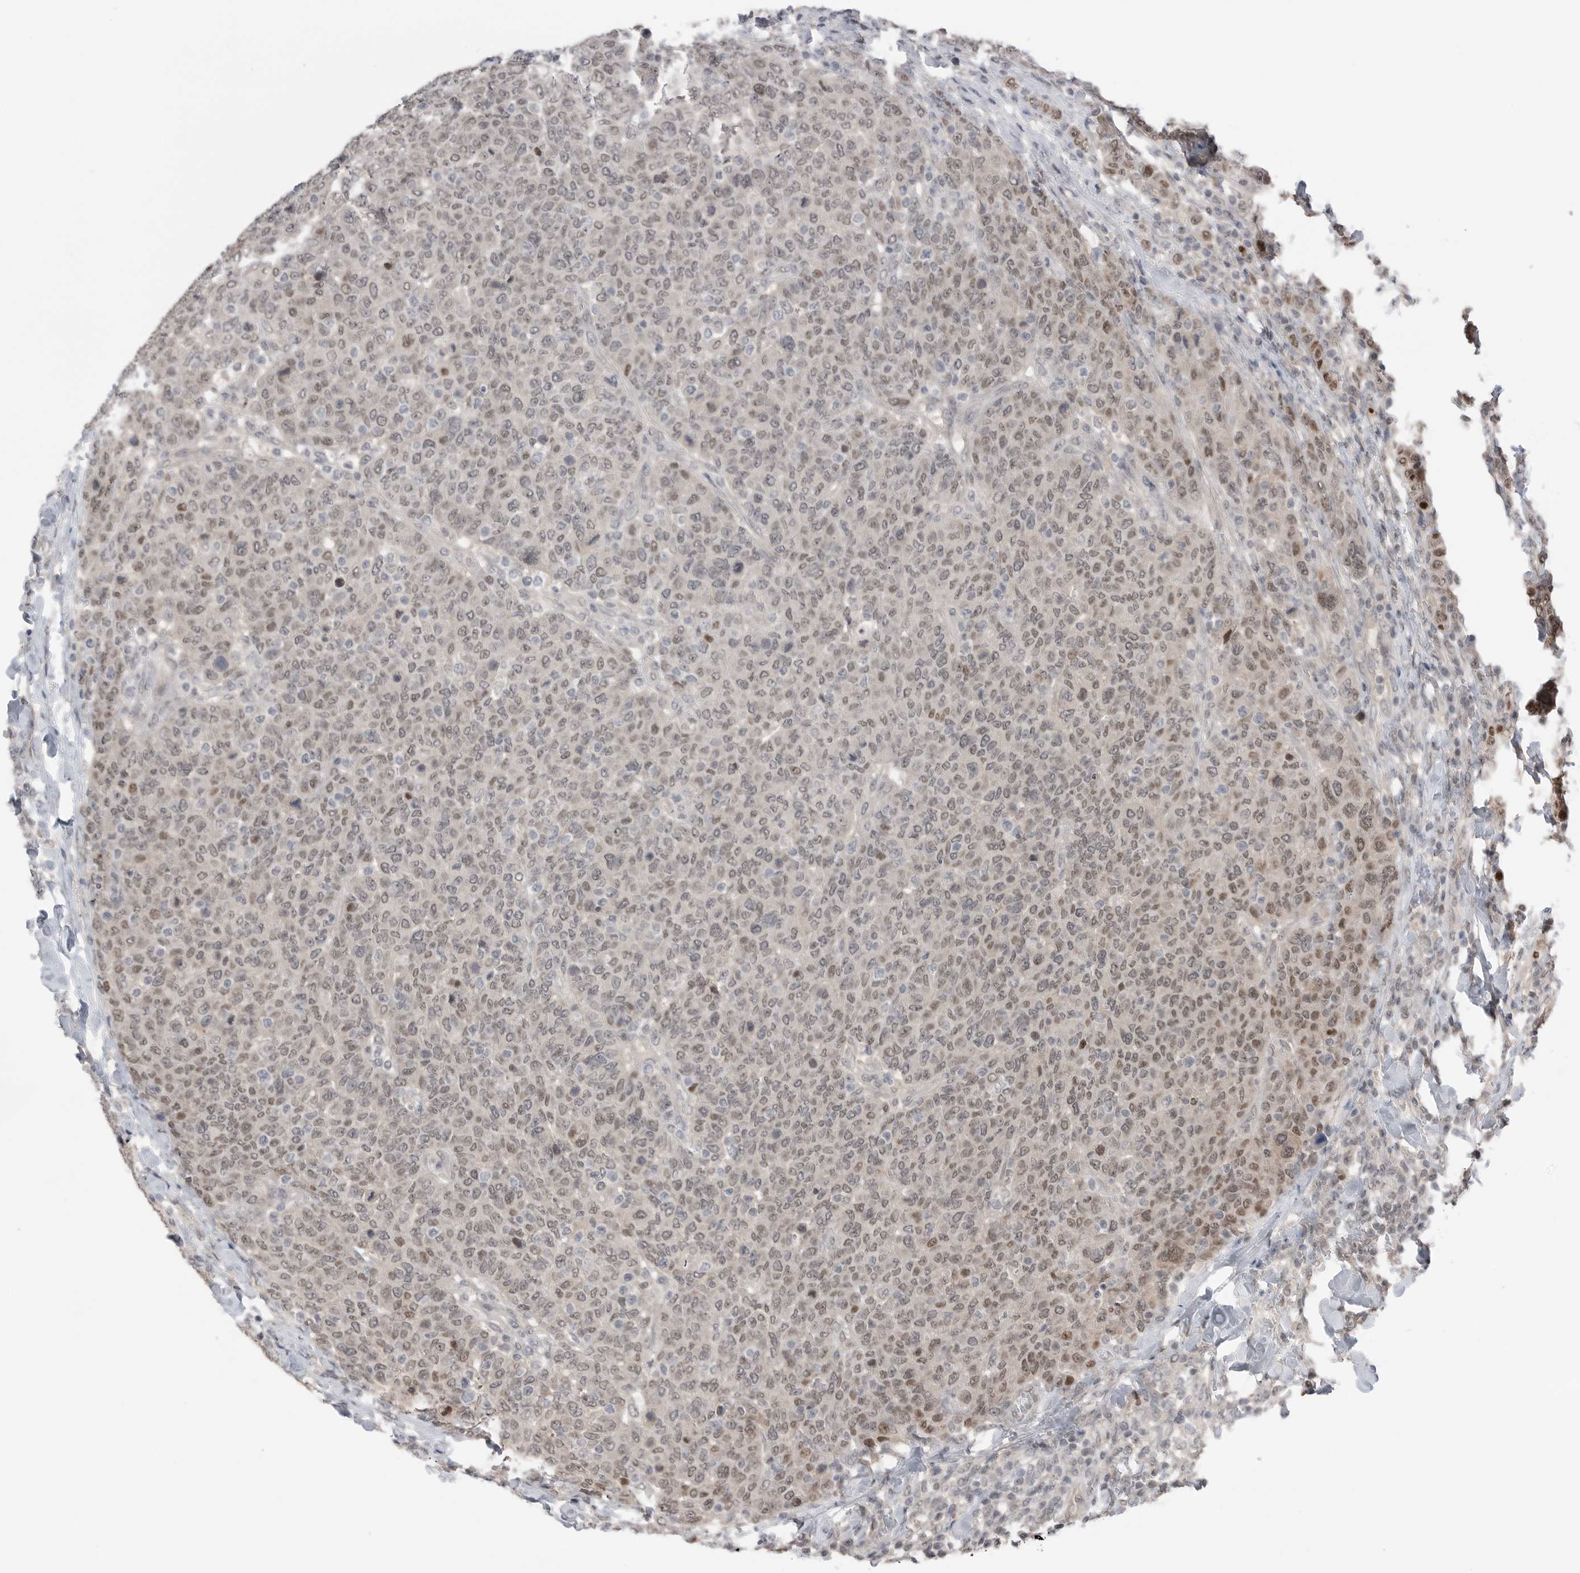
{"staining": {"intensity": "moderate", "quantity": ">75%", "location": "nuclear"}, "tissue": "breast cancer", "cell_type": "Tumor cells", "image_type": "cancer", "snomed": [{"axis": "morphology", "description": "Duct carcinoma"}, {"axis": "topography", "description": "Breast"}], "caption": "Tumor cells demonstrate moderate nuclear expression in about >75% of cells in infiltrating ductal carcinoma (breast).", "gene": "PEAK1", "patient": {"sex": "female", "age": 37}}